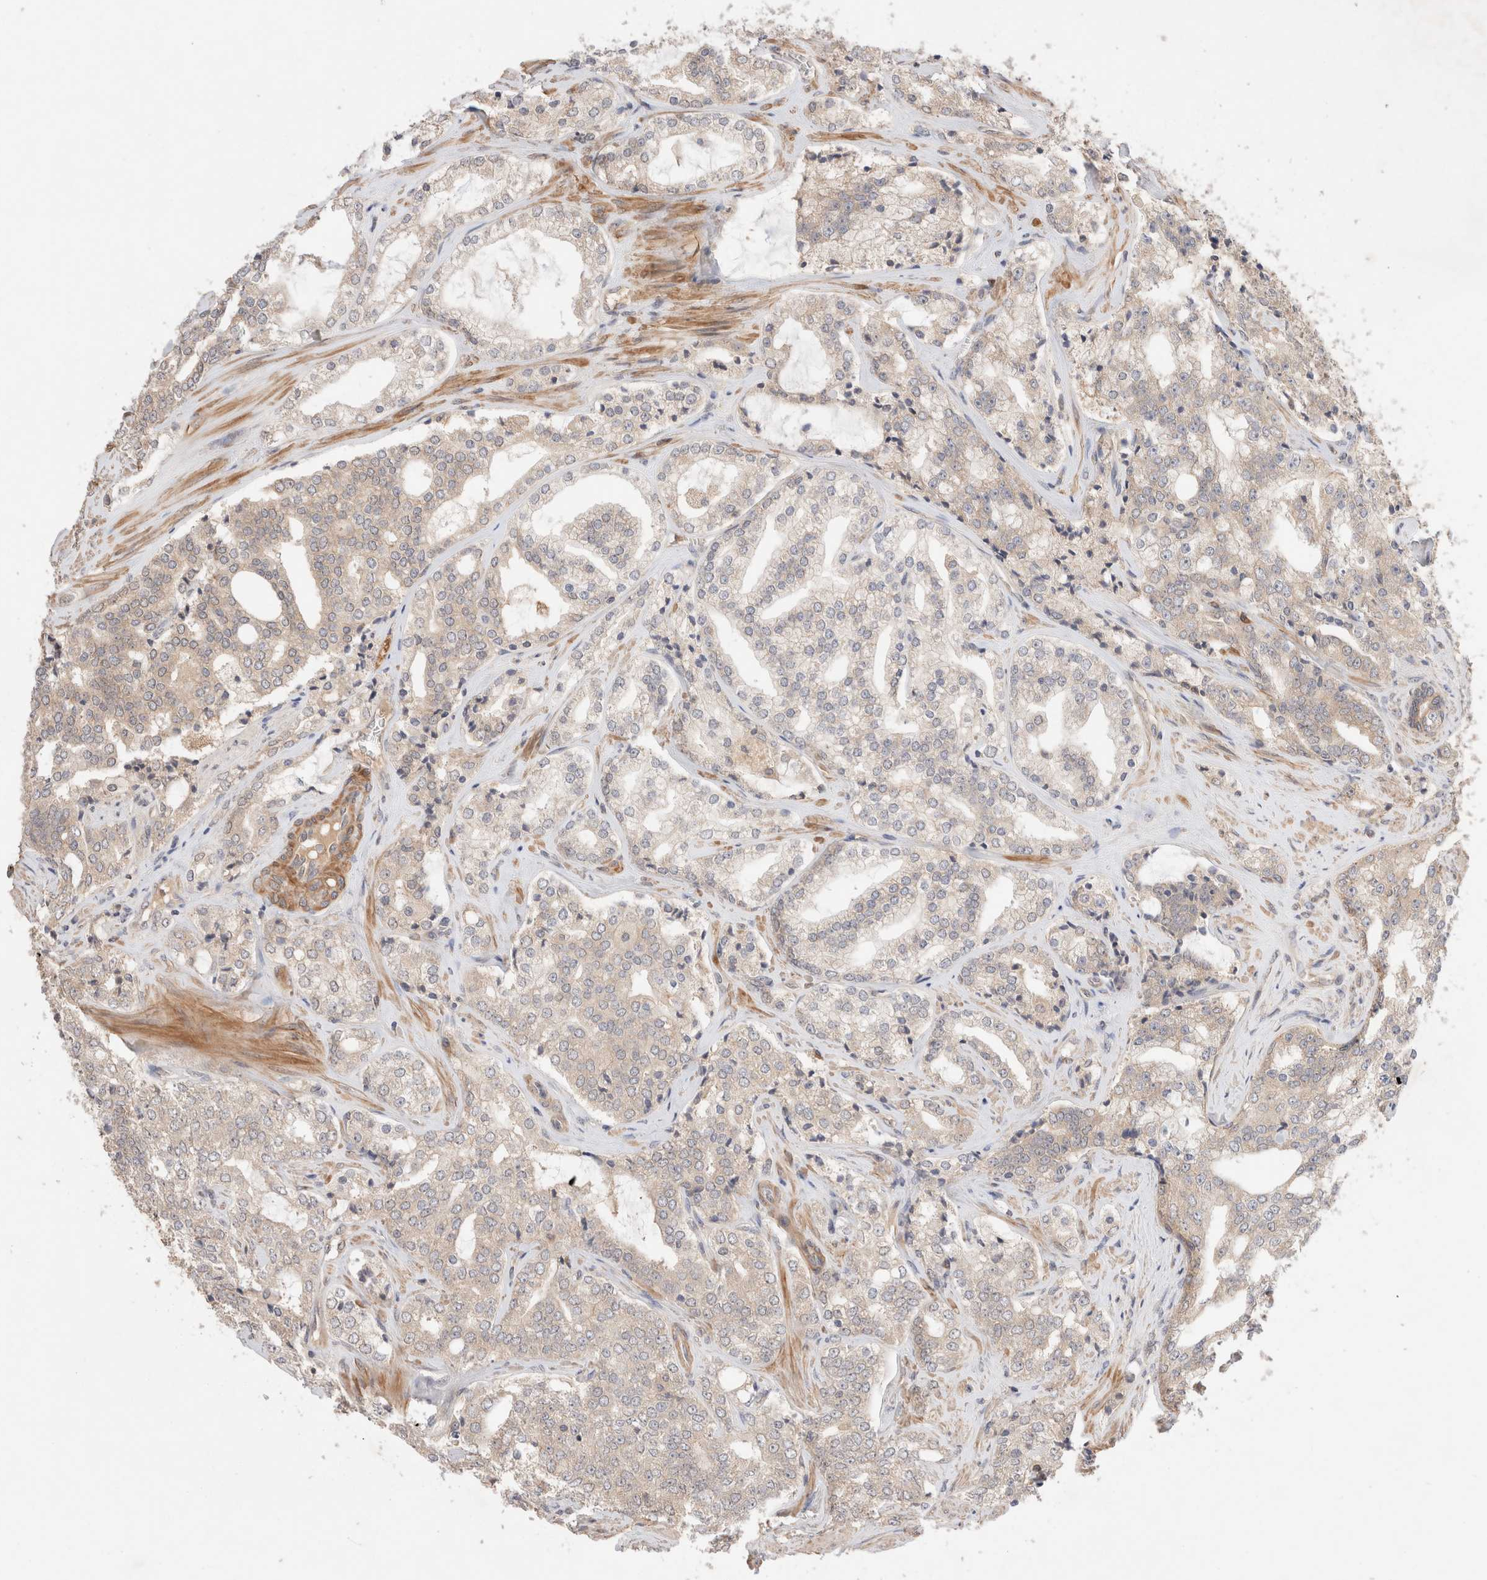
{"staining": {"intensity": "negative", "quantity": "none", "location": "none"}, "tissue": "prostate cancer", "cell_type": "Tumor cells", "image_type": "cancer", "snomed": [{"axis": "morphology", "description": "Adenocarcinoma, High grade"}, {"axis": "topography", "description": "Prostate"}], "caption": "Tumor cells show no significant staining in prostate cancer.", "gene": "CARNMT1", "patient": {"sex": "male", "age": 64}}